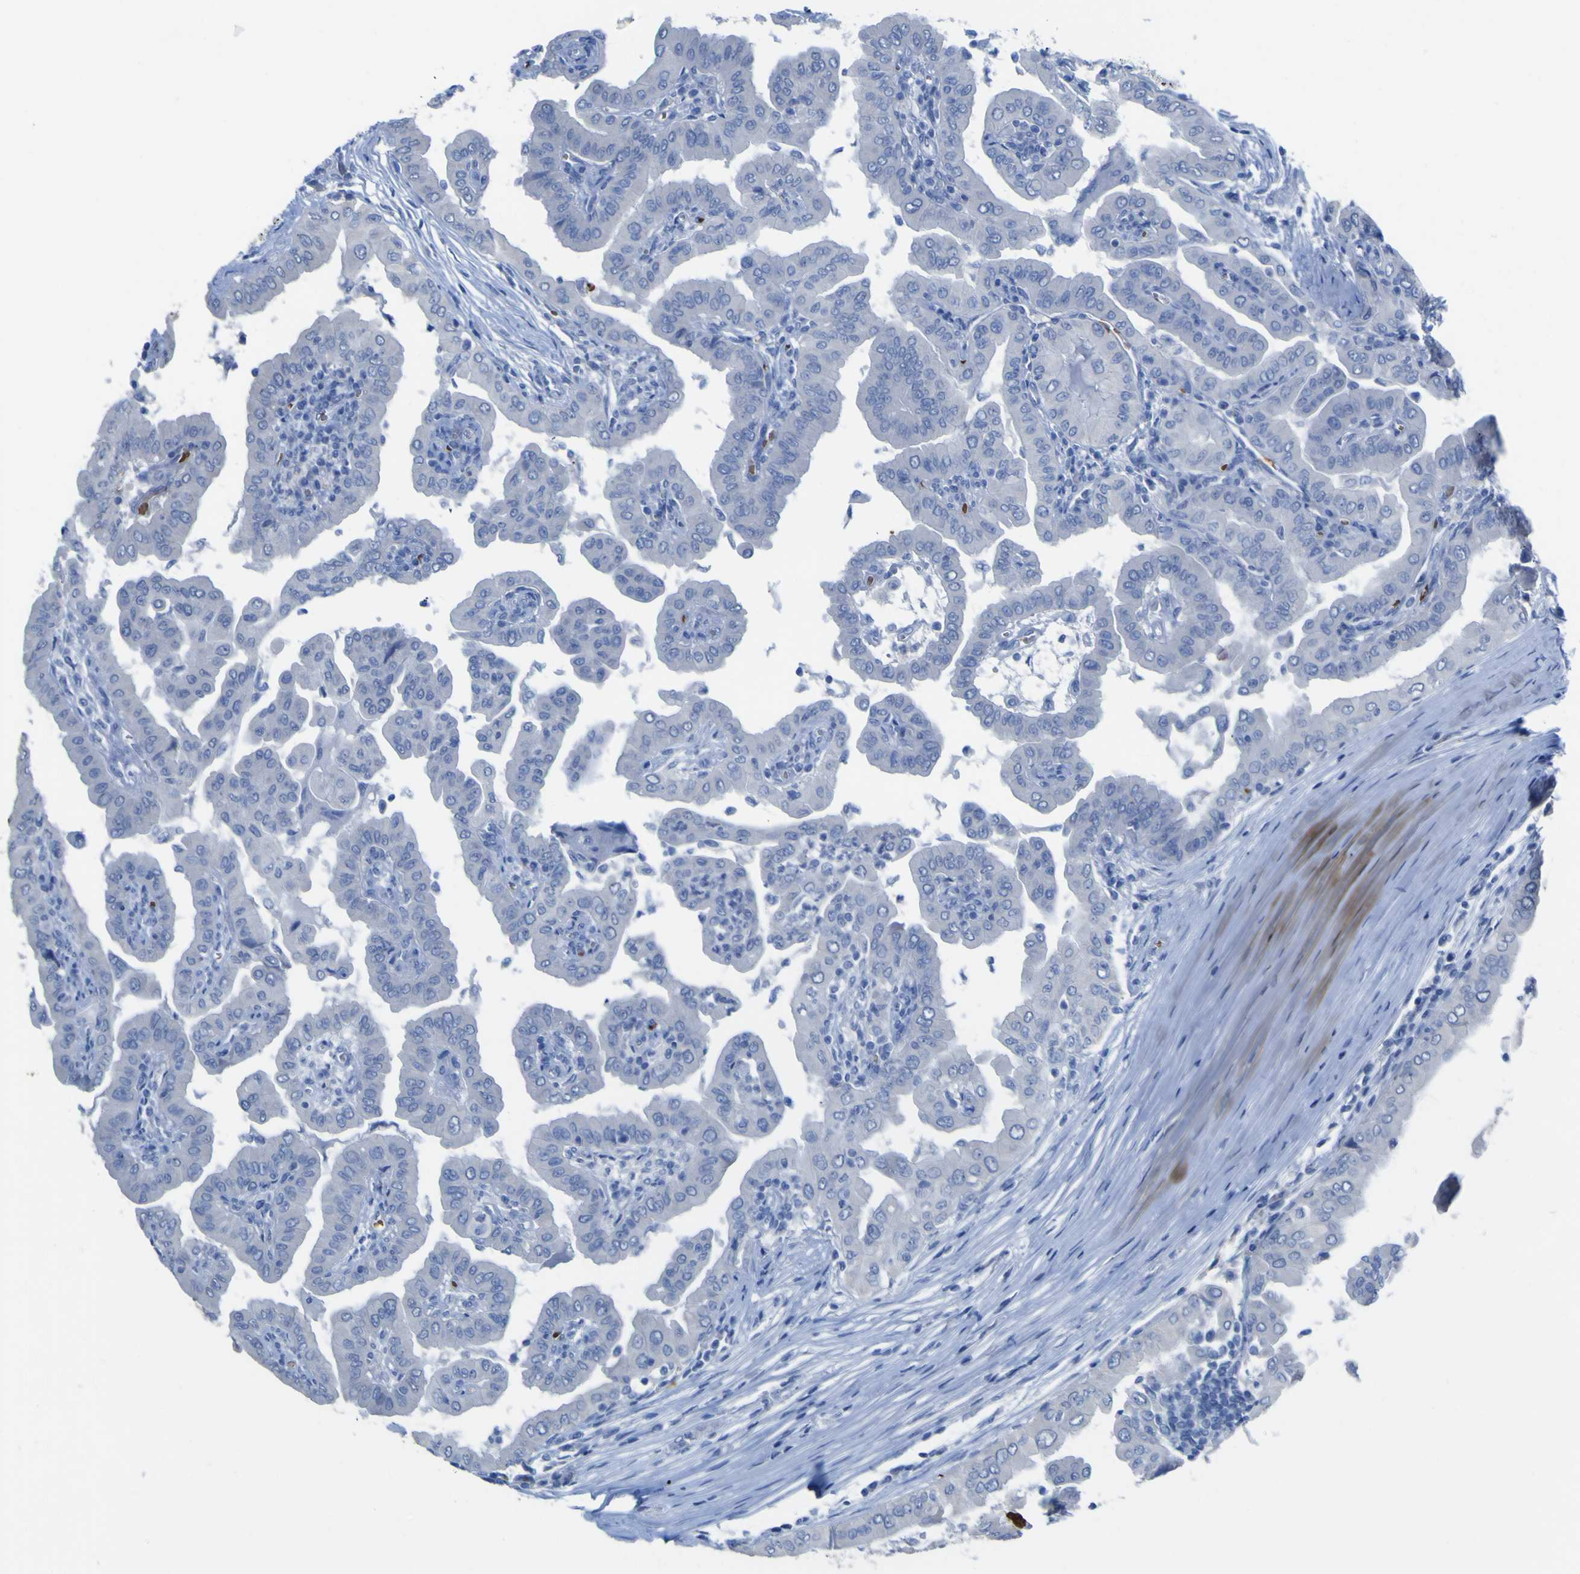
{"staining": {"intensity": "negative", "quantity": "none", "location": "none"}, "tissue": "thyroid cancer", "cell_type": "Tumor cells", "image_type": "cancer", "snomed": [{"axis": "morphology", "description": "Papillary adenocarcinoma, NOS"}, {"axis": "topography", "description": "Thyroid gland"}], "caption": "A micrograph of human papillary adenocarcinoma (thyroid) is negative for staining in tumor cells.", "gene": "GCM1", "patient": {"sex": "male", "age": 33}}